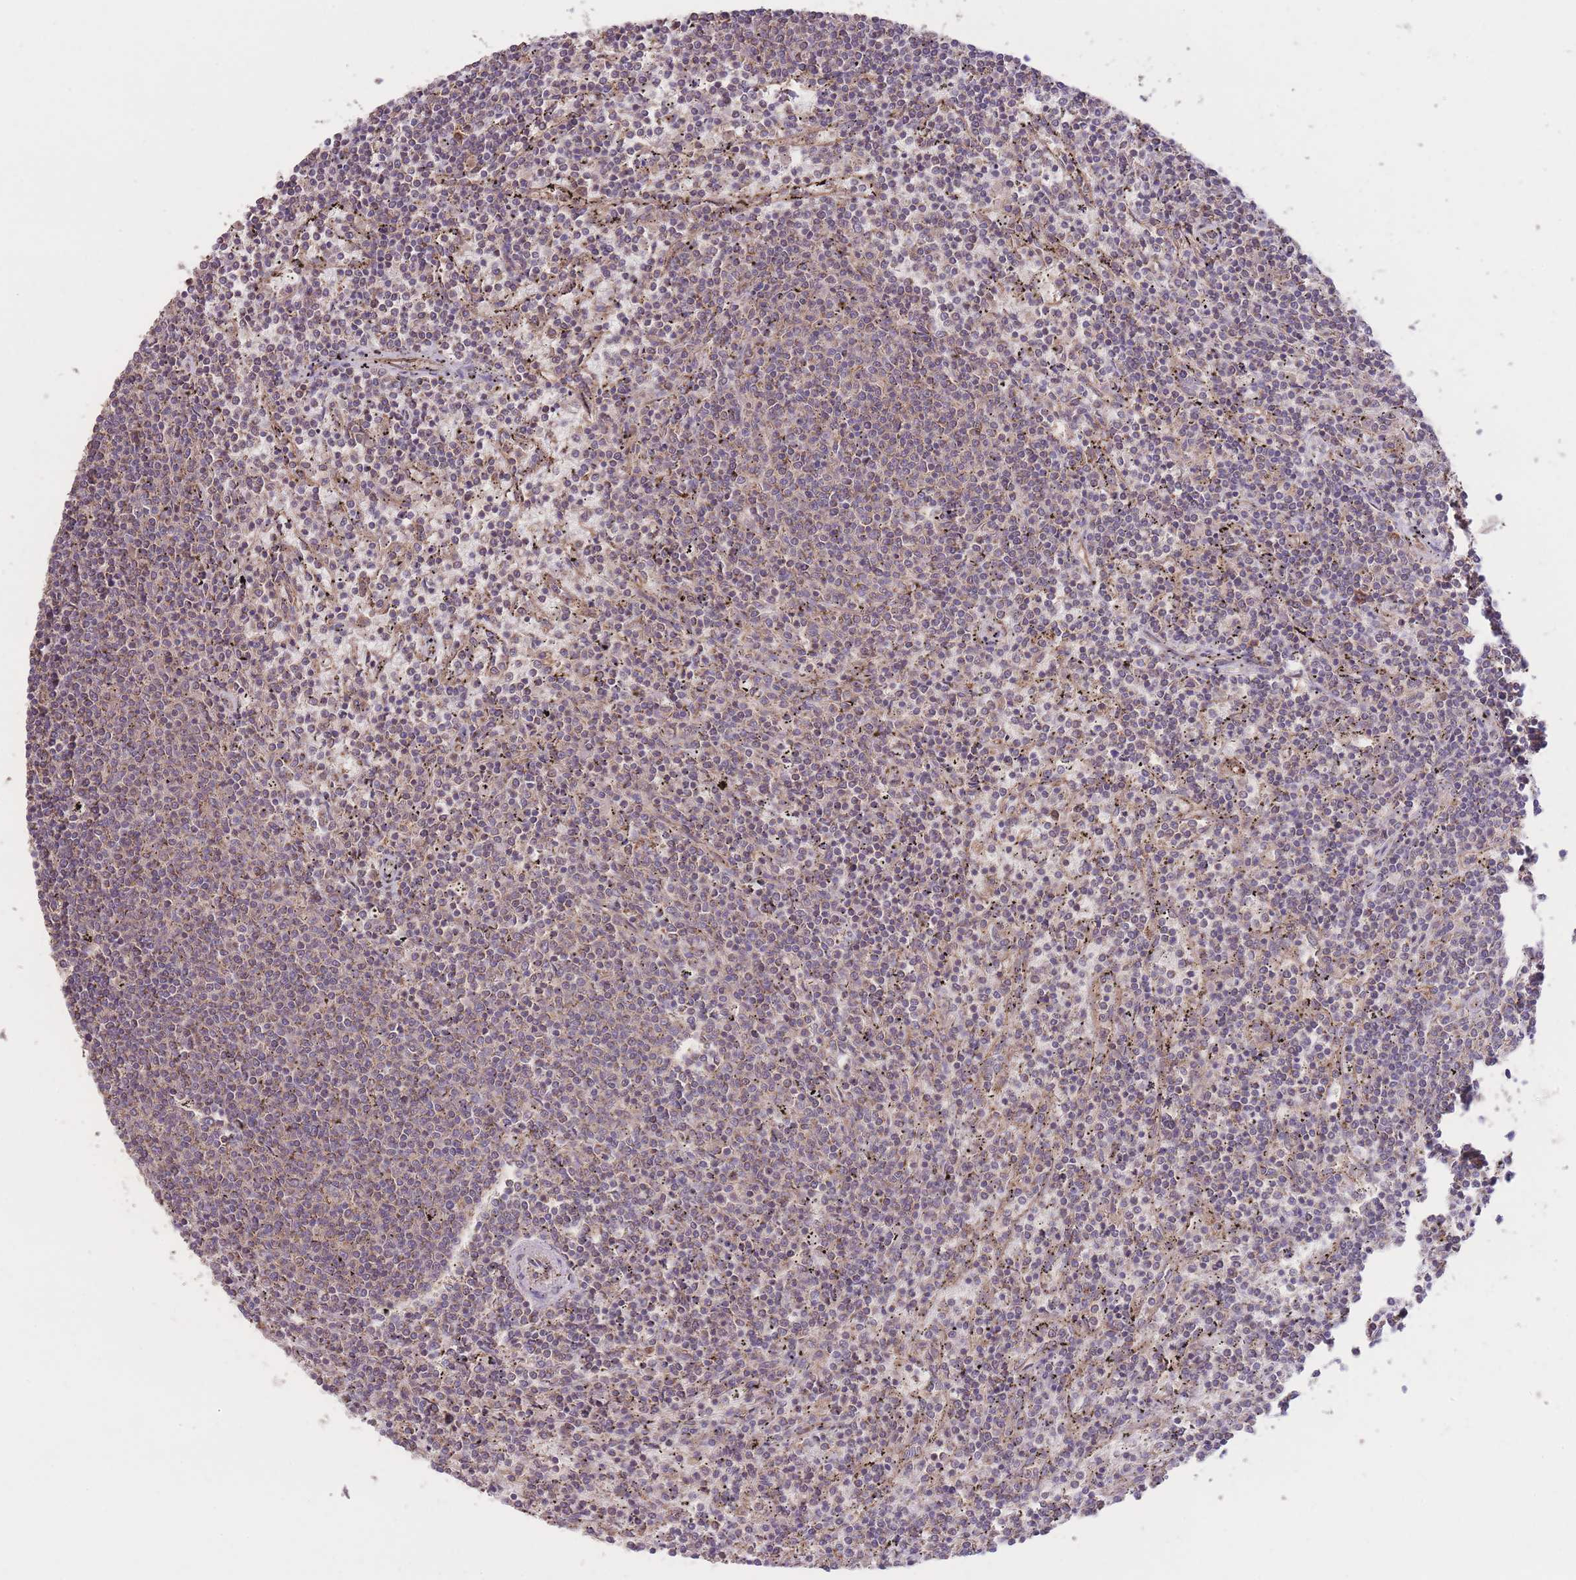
{"staining": {"intensity": "weak", "quantity": "<25%", "location": "cytoplasmic/membranous"}, "tissue": "lymphoma", "cell_type": "Tumor cells", "image_type": "cancer", "snomed": [{"axis": "morphology", "description": "Malignant lymphoma, non-Hodgkin's type, Low grade"}, {"axis": "topography", "description": "Spleen"}], "caption": "High power microscopy photomicrograph of an IHC image of lymphoma, revealing no significant expression in tumor cells.", "gene": "EEF1AKMT1", "patient": {"sex": "female", "age": 50}}